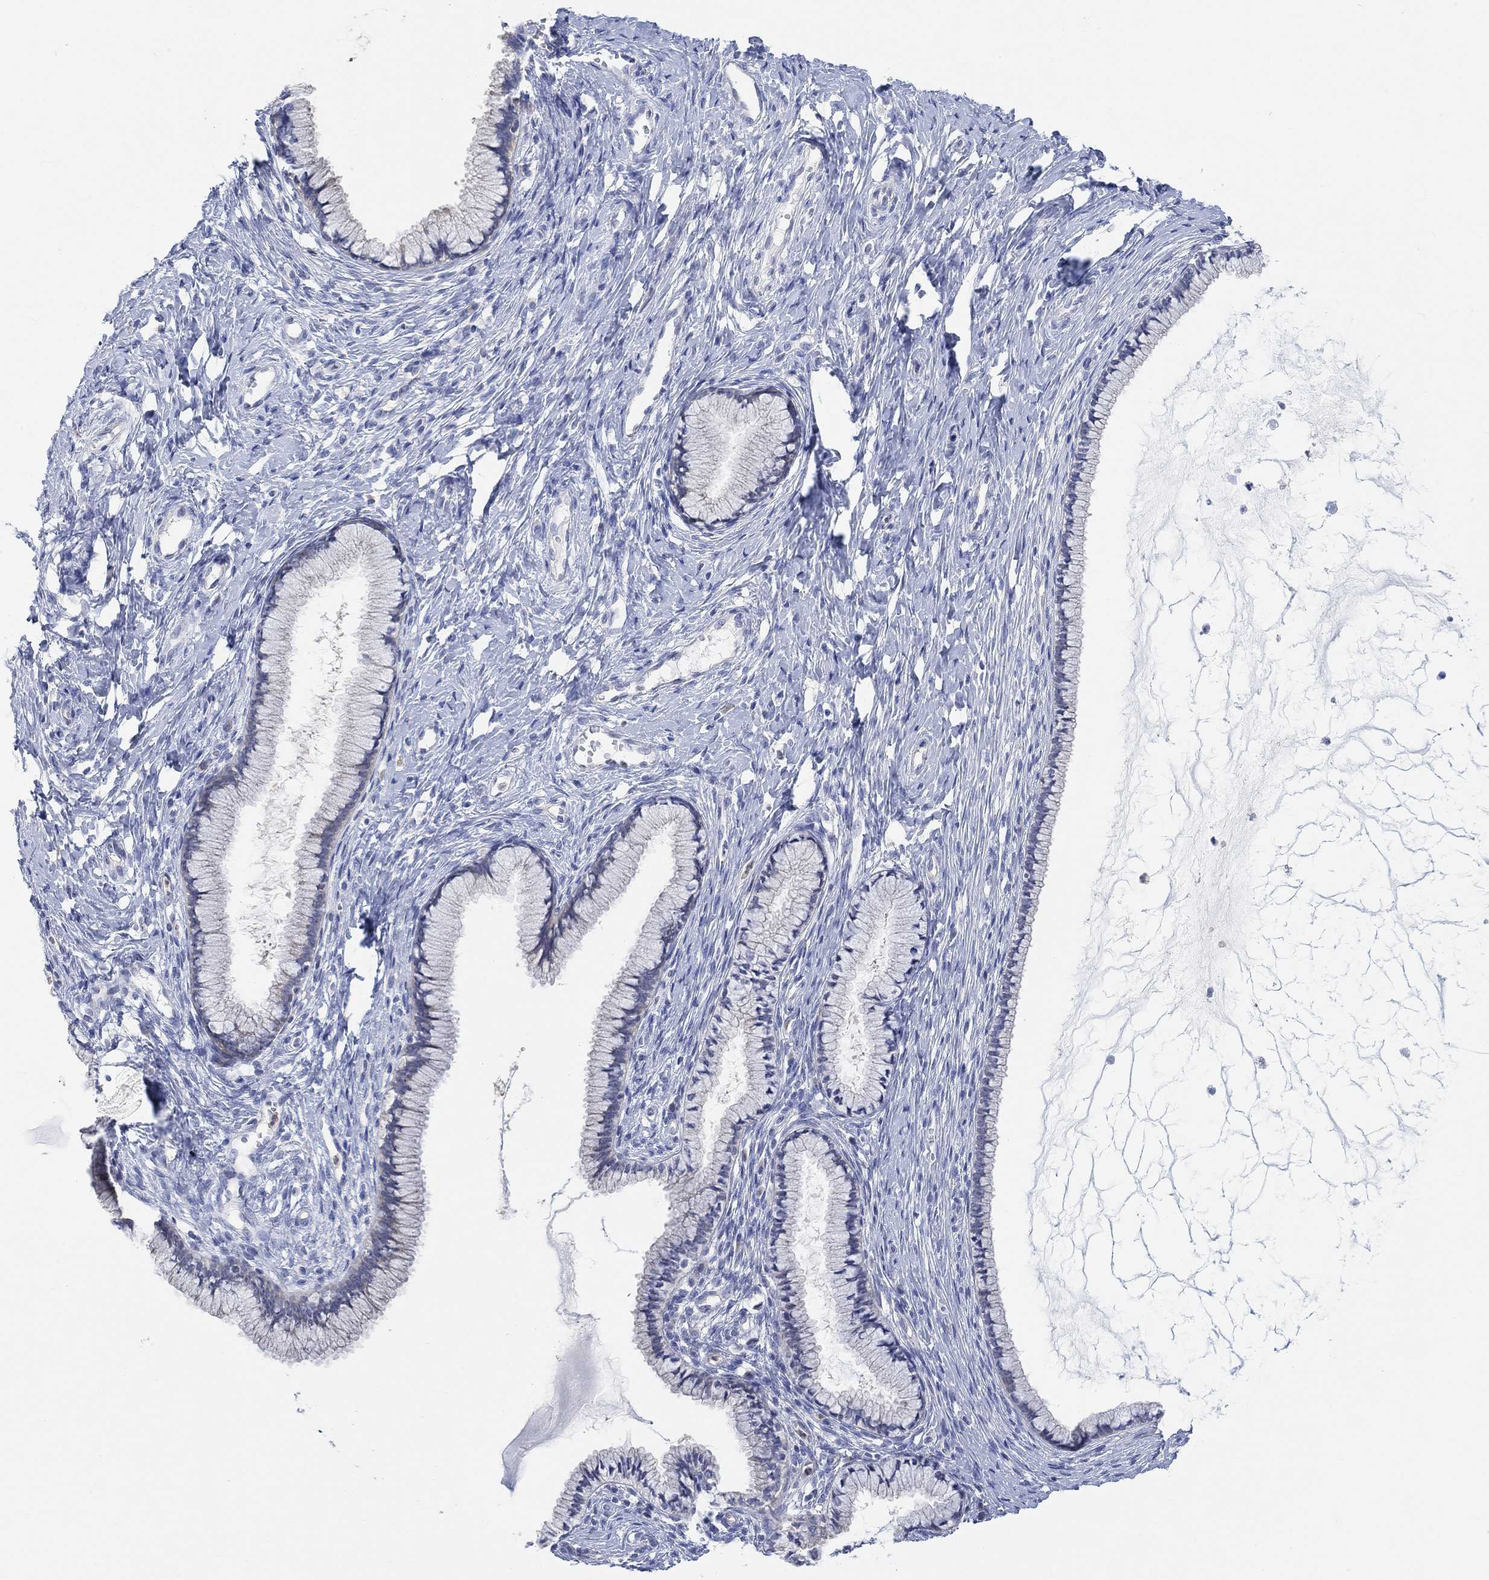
{"staining": {"intensity": "negative", "quantity": "none", "location": "none"}, "tissue": "cervix", "cell_type": "Glandular cells", "image_type": "normal", "snomed": [{"axis": "morphology", "description": "Normal tissue, NOS"}, {"axis": "topography", "description": "Cervix"}], "caption": "Image shows no significant protein positivity in glandular cells of normal cervix. (DAB (3,3'-diaminobenzidine) IHC visualized using brightfield microscopy, high magnification).", "gene": "NLRP14", "patient": {"sex": "female", "age": 40}}